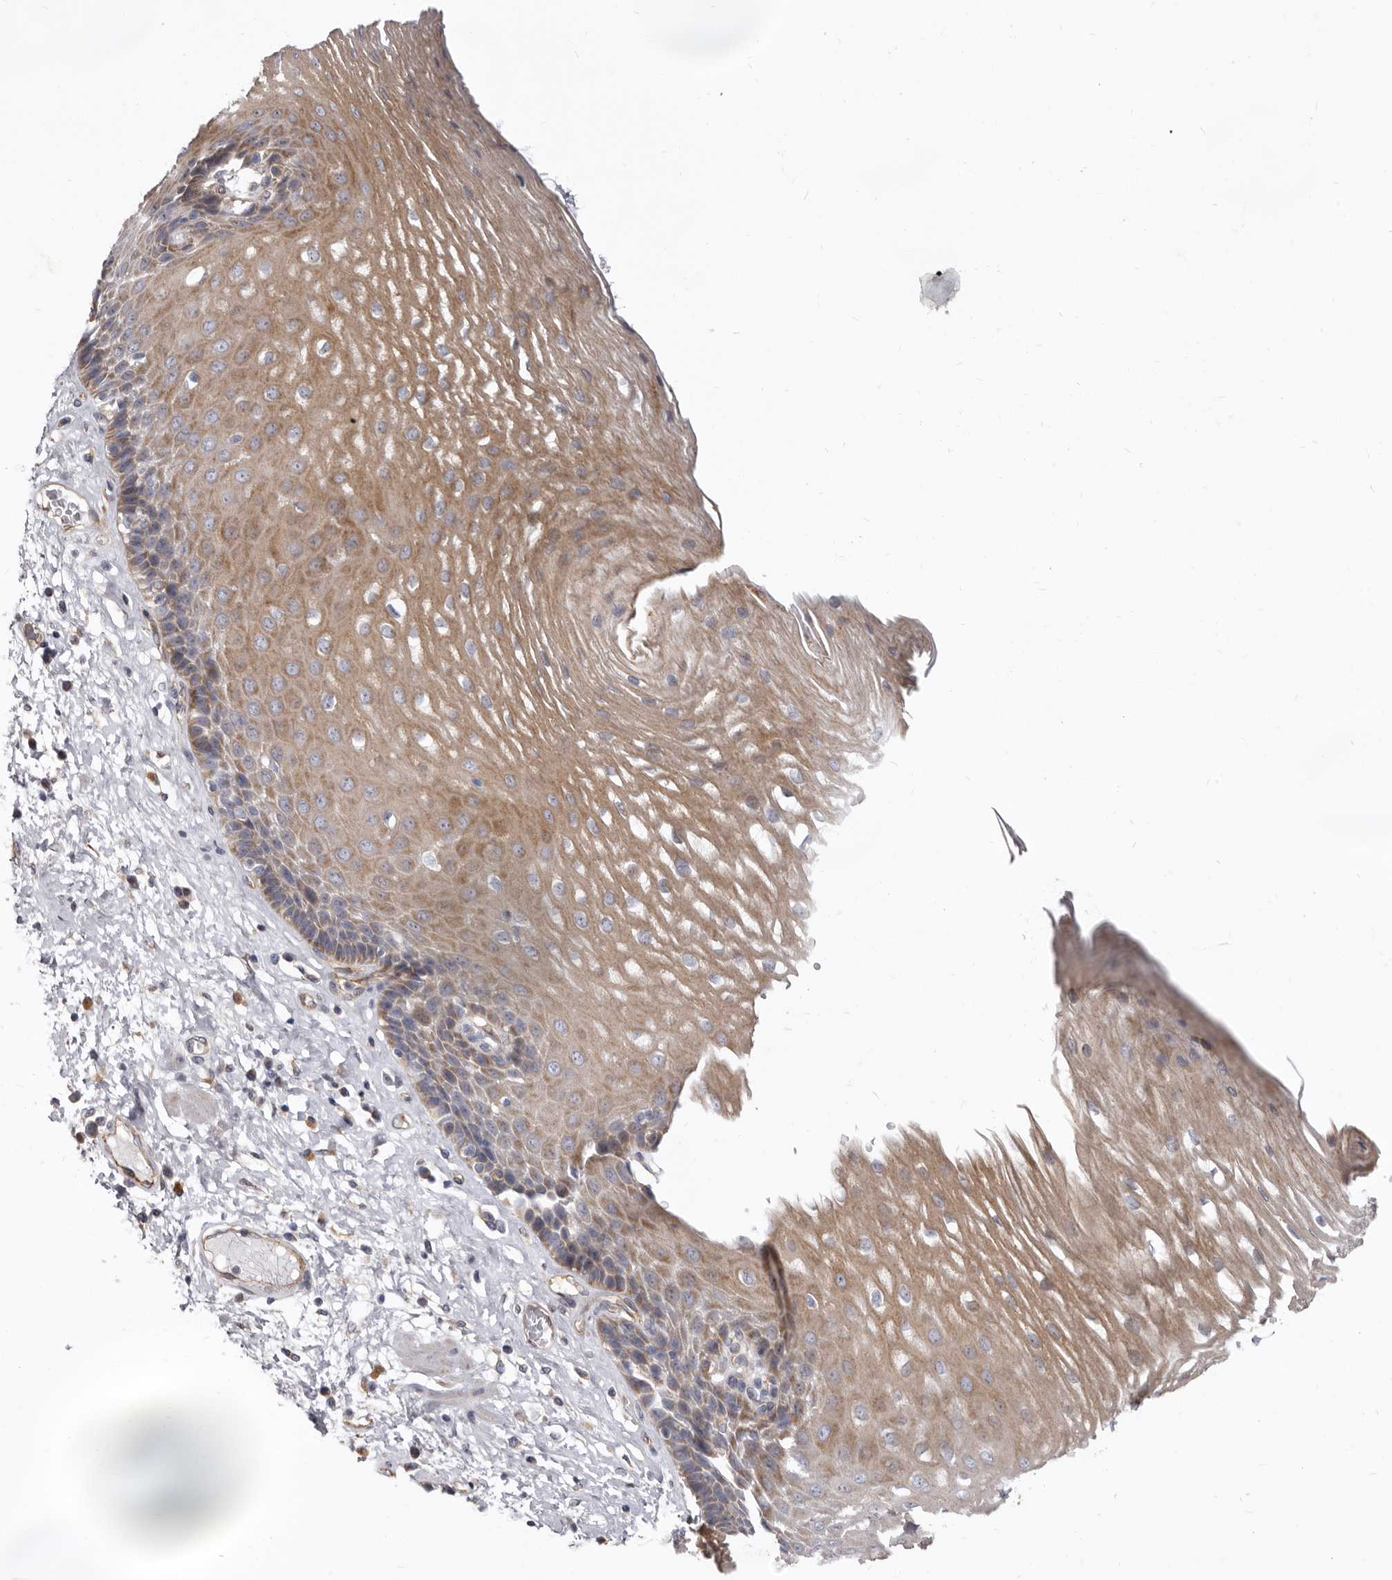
{"staining": {"intensity": "moderate", "quantity": ">75%", "location": "cytoplasmic/membranous,nuclear"}, "tissue": "esophagus", "cell_type": "Squamous epithelial cells", "image_type": "normal", "snomed": [{"axis": "morphology", "description": "Normal tissue, NOS"}, {"axis": "morphology", "description": "Adenocarcinoma, NOS"}, {"axis": "topography", "description": "Esophagus"}], "caption": "Immunohistochemistry (IHC) (DAB (3,3'-diaminobenzidine)) staining of unremarkable human esophagus exhibits moderate cytoplasmic/membranous,nuclear protein staining in approximately >75% of squamous epithelial cells.", "gene": "FMO2", "patient": {"sex": "male", "age": 62}}